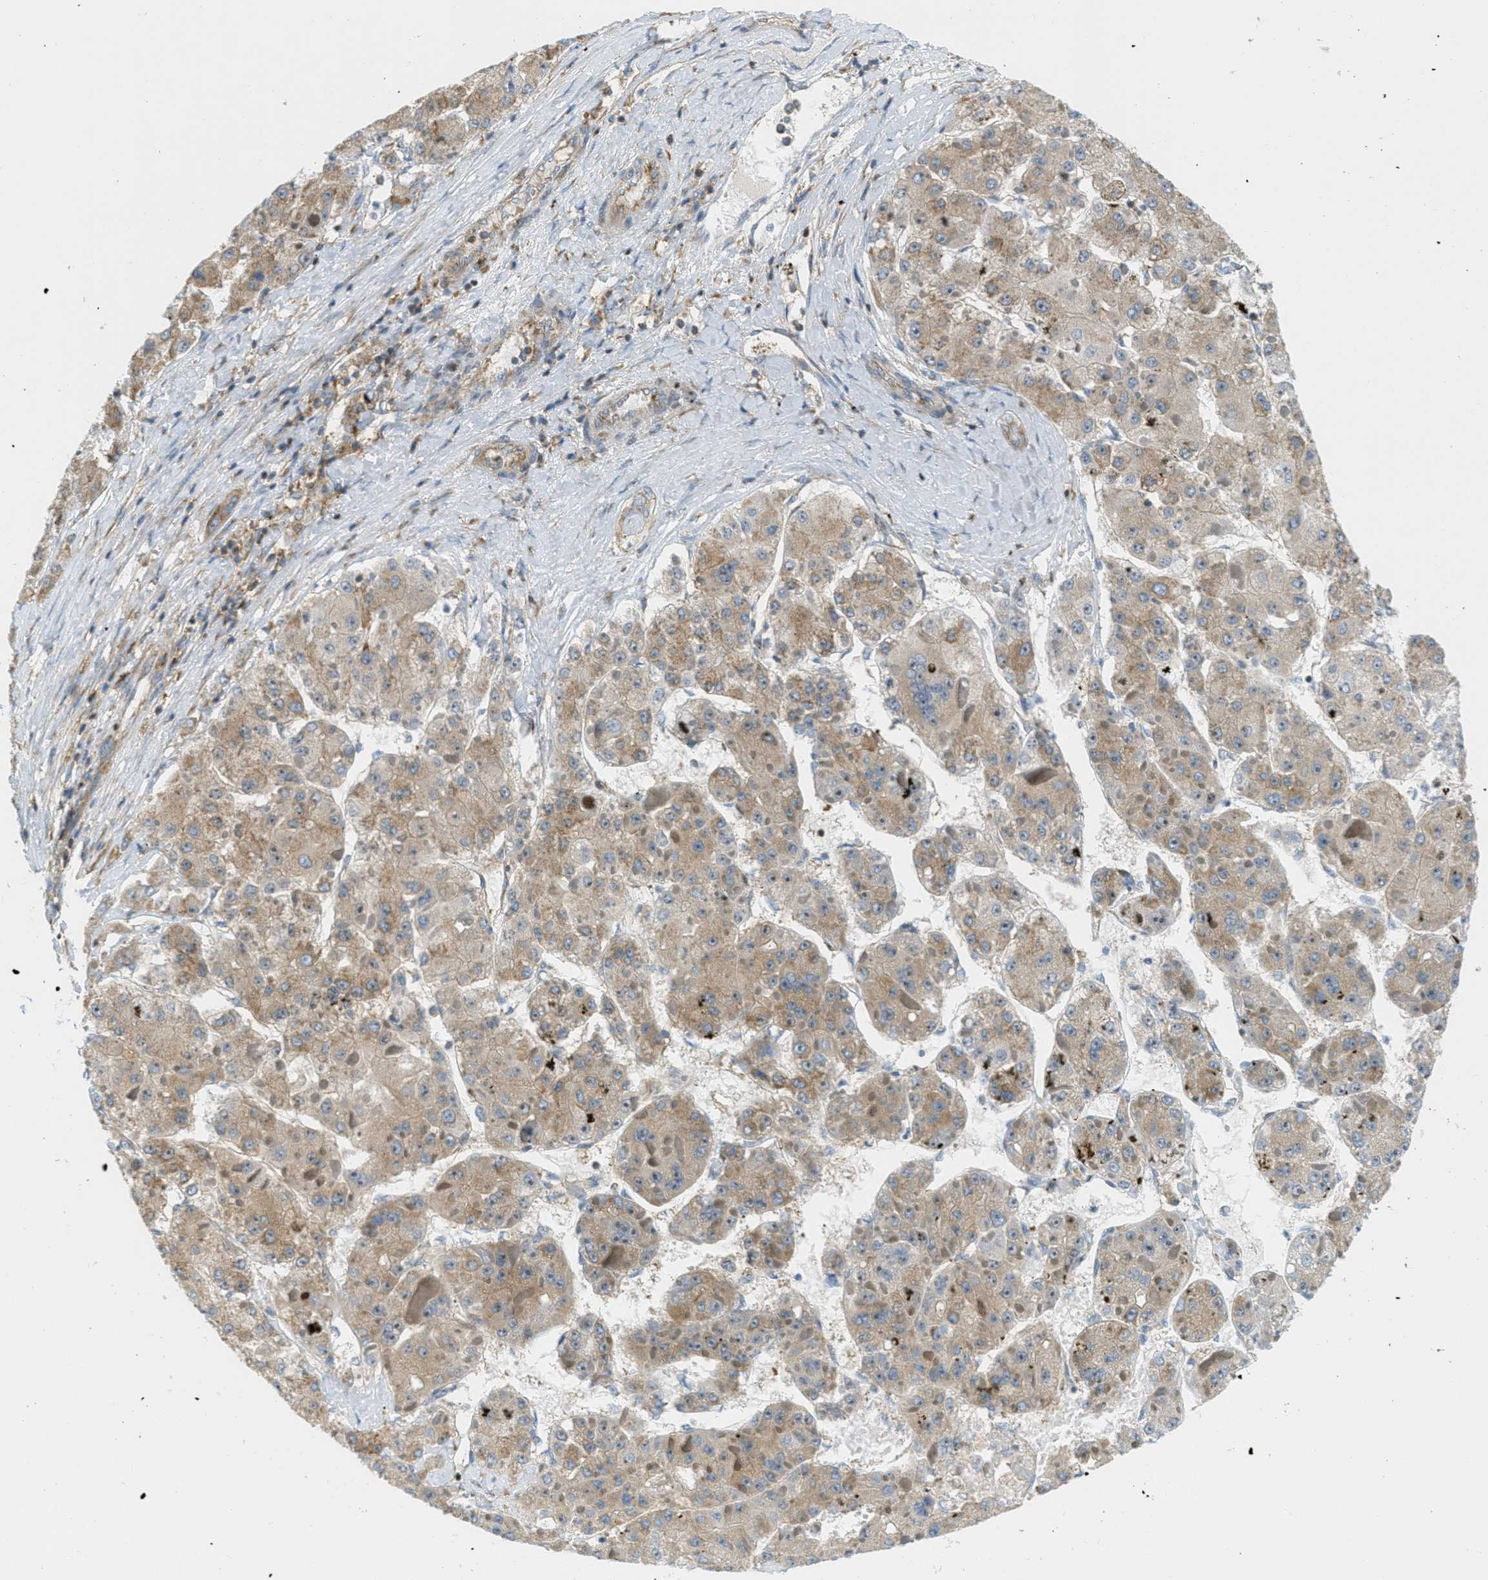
{"staining": {"intensity": "moderate", "quantity": ">75%", "location": "cytoplasmic/membranous"}, "tissue": "liver cancer", "cell_type": "Tumor cells", "image_type": "cancer", "snomed": [{"axis": "morphology", "description": "Carcinoma, Hepatocellular, NOS"}, {"axis": "topography", "description": "Liver"}], "caption": "Immunohistochemistry histopathology image of hepatocellular carcinoma (liver) stained for a protein (brown), which reveals medium levels of moderate cytoplasmic/membranous expression in approximately >75% of tumor cells.", "gene": "ABCF1", "patient": {"sex": "female", "age": 73}}